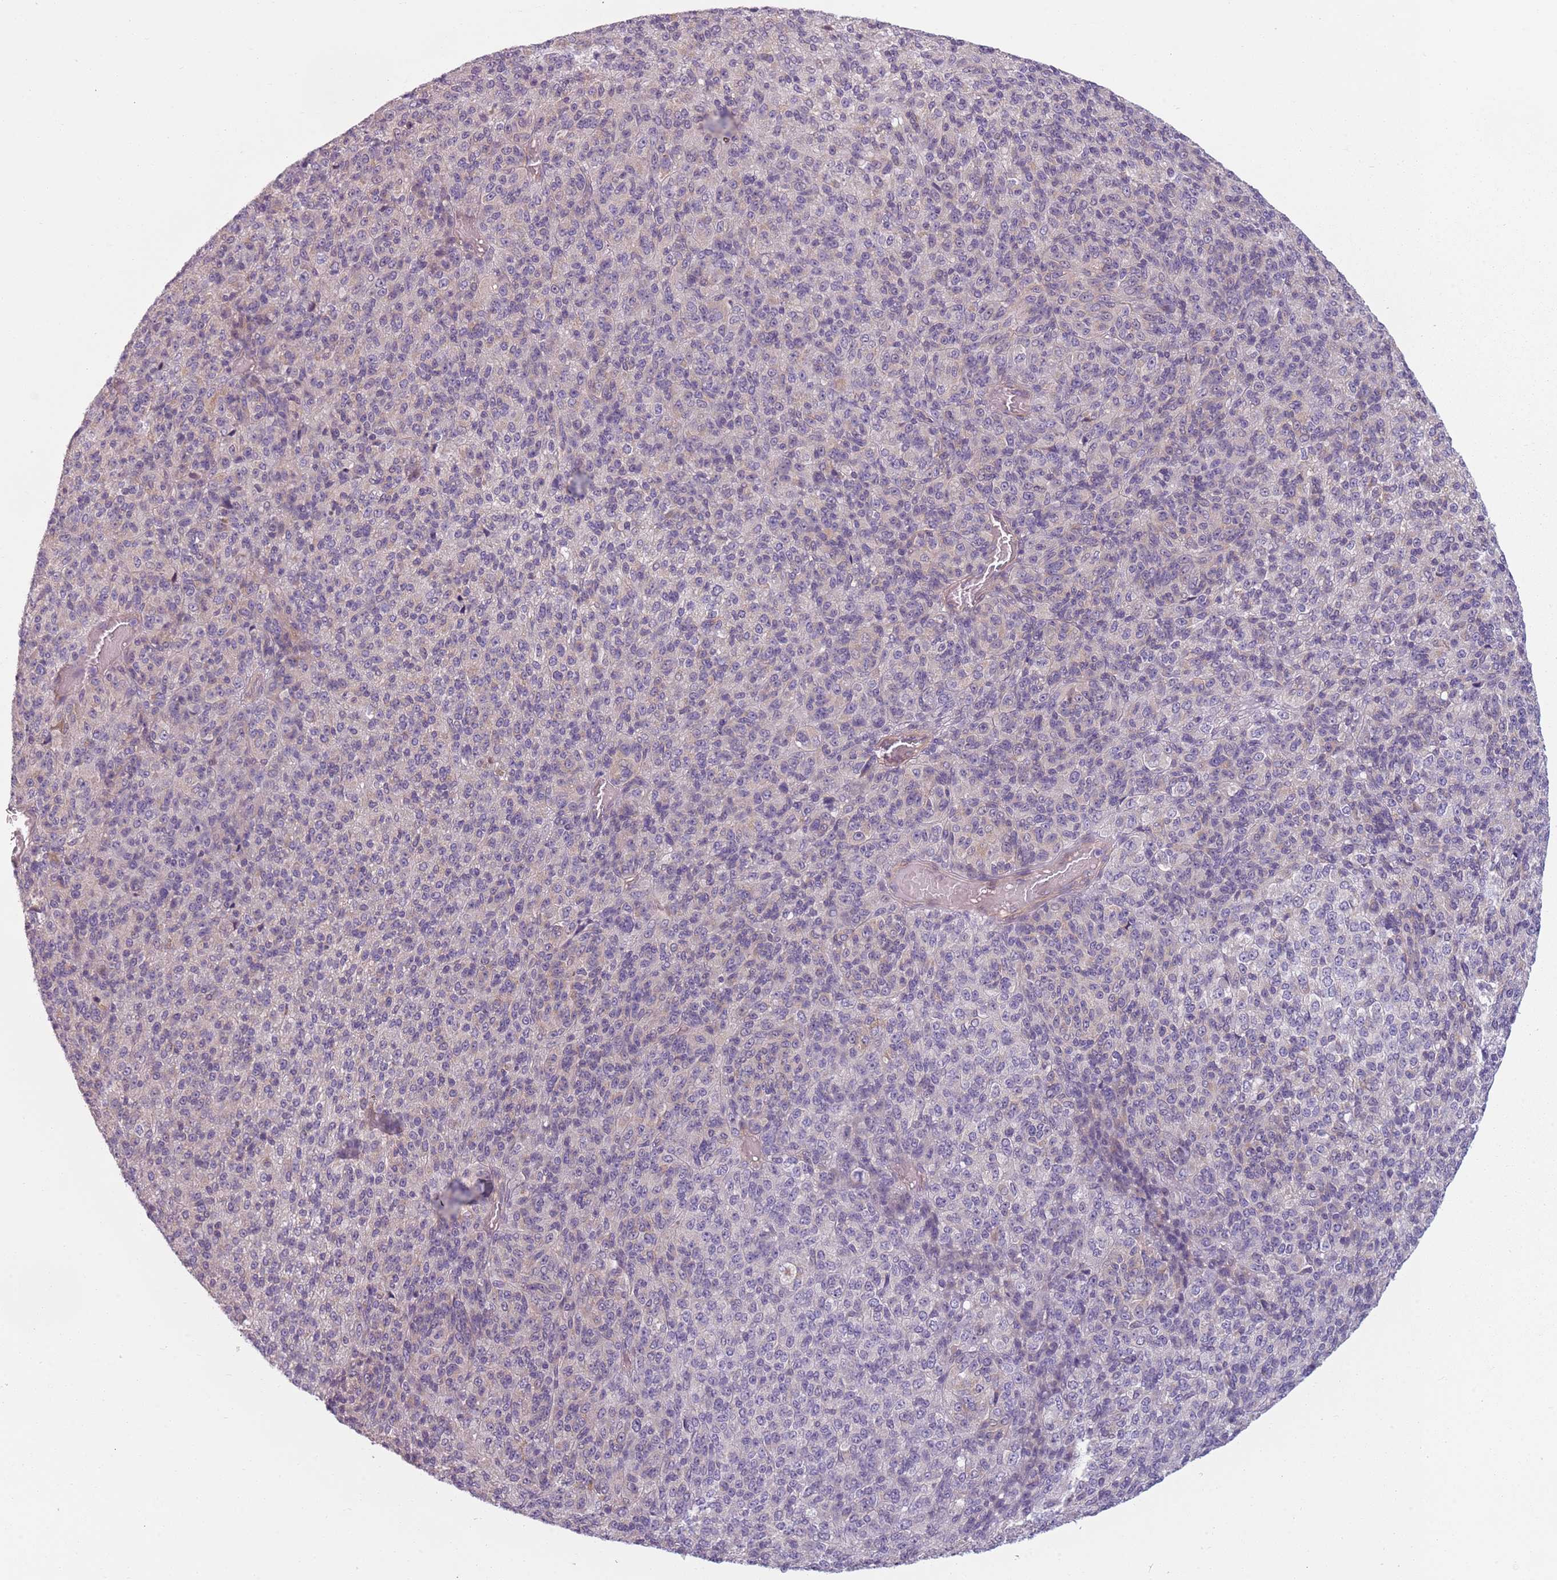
{"staining": {"intensity": "negative", "quantity": "none", "location": "none"}, "tissue": "melanoma", "cell_type": "Tumor cells", "image_type": "cancer", "snomed": [{"axis": "morphology", "description": "Malignant melanoma, Metastatic site"}, {"axis": "topography", "description": "Brain"}], "caption": "Protein analysis of malignant melanoma (metastatic site) exhibits no significant staining in tumor cells.", "gene": "TLCD2", "patient": {"sex": "female", "age": 56}}